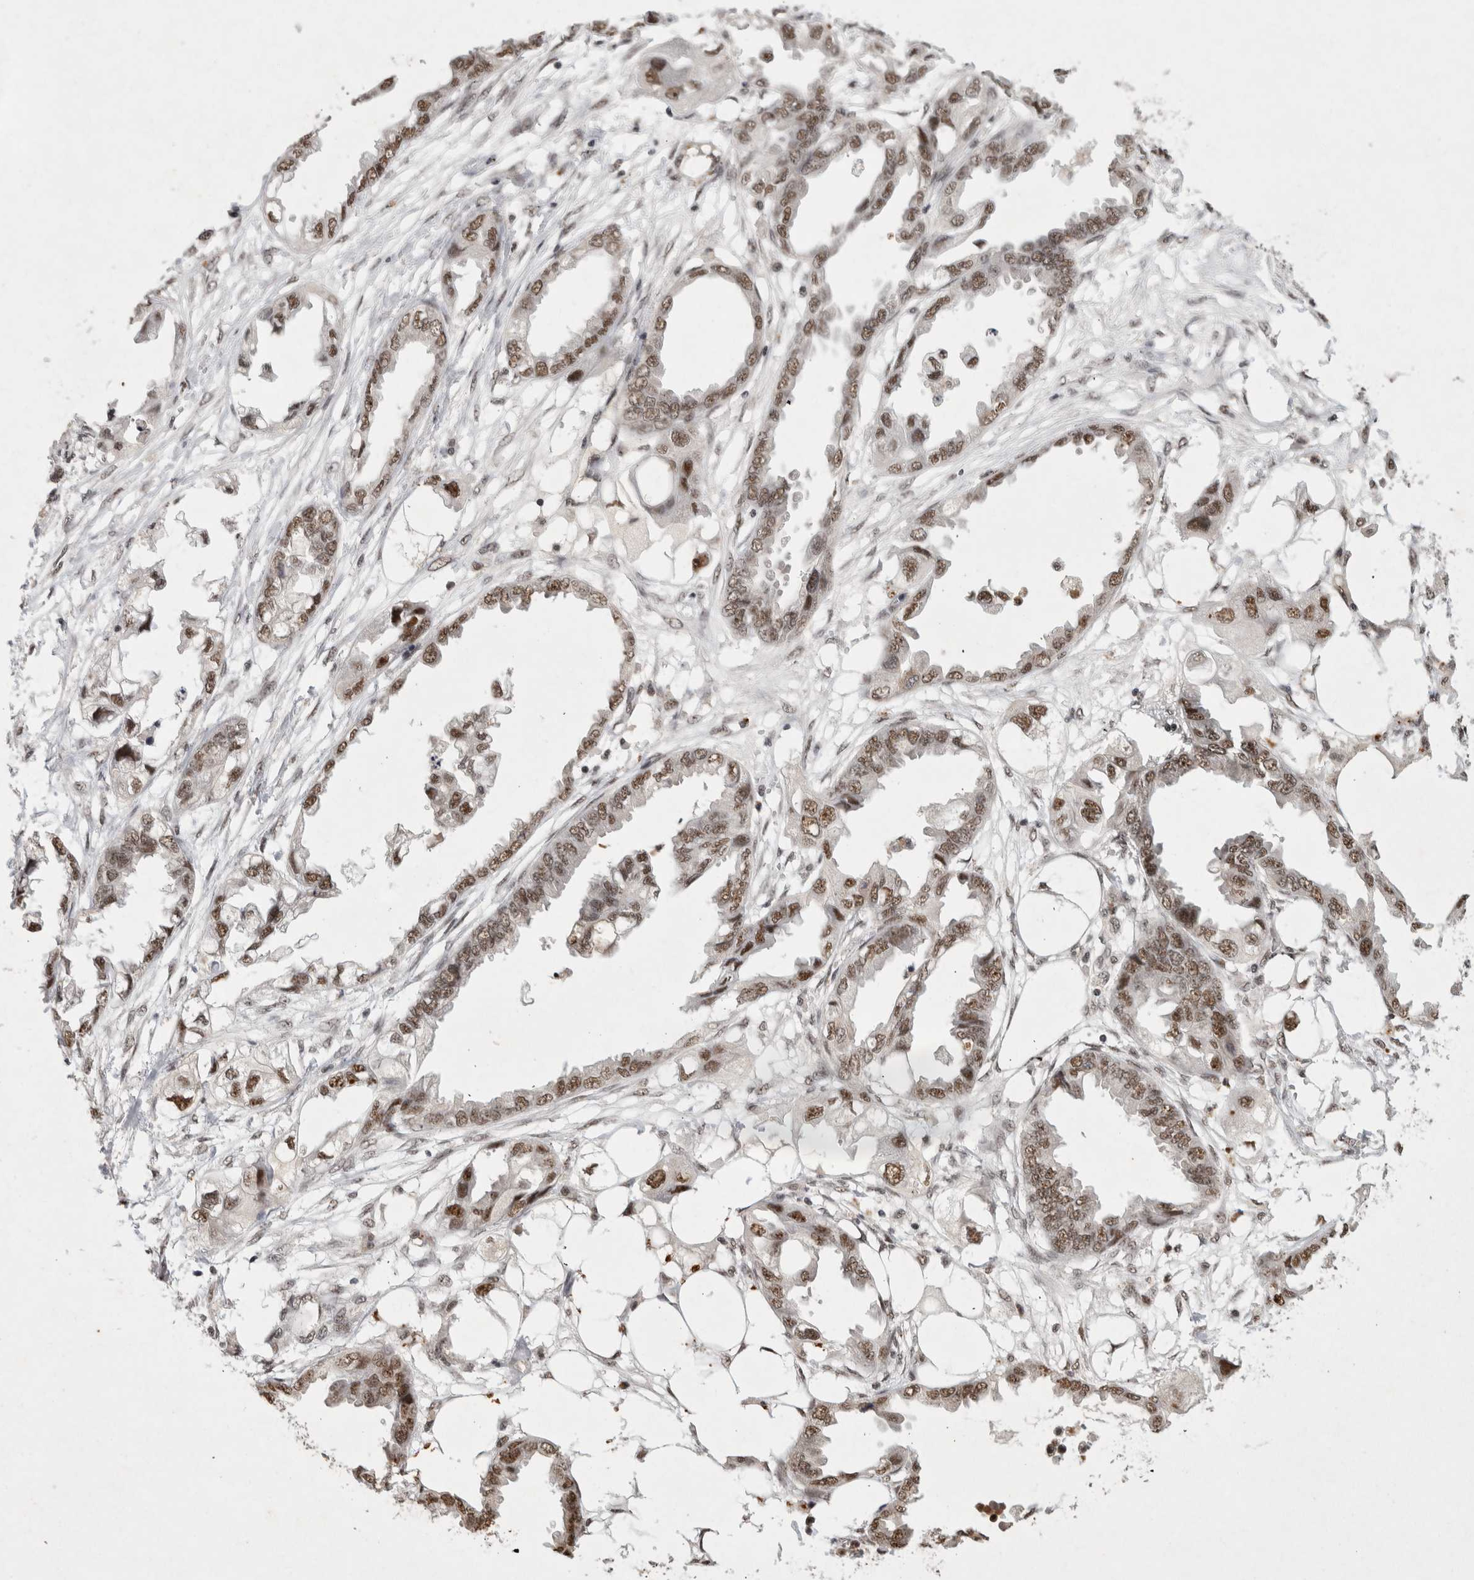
{"staining": {"intensity": "moderate", "quantity": ">75%", "location": "nuclear"}, "tissue": "endometrial cancer", "cell_type": "Tumor cells", "image_type": "cancer", "snomed": [{"axis": "morphology", "description": "Adenocarcinoma, NOS"}, {"axis": "morphology", "description": "Adenocarcinoma, metastatic, NOS"}, {"axis": "topography", "description": "Adipose tissue"}, {"axis": "topography", "description": "Endometrium"}], "caption": "About >75% of tumor cells in endometrial cancer show moderate nuclear protein positivity as visualized by brown immunohistochemical staining.", "gene": "XRCC5", "patient": {"sex": "female", "age": 67}}